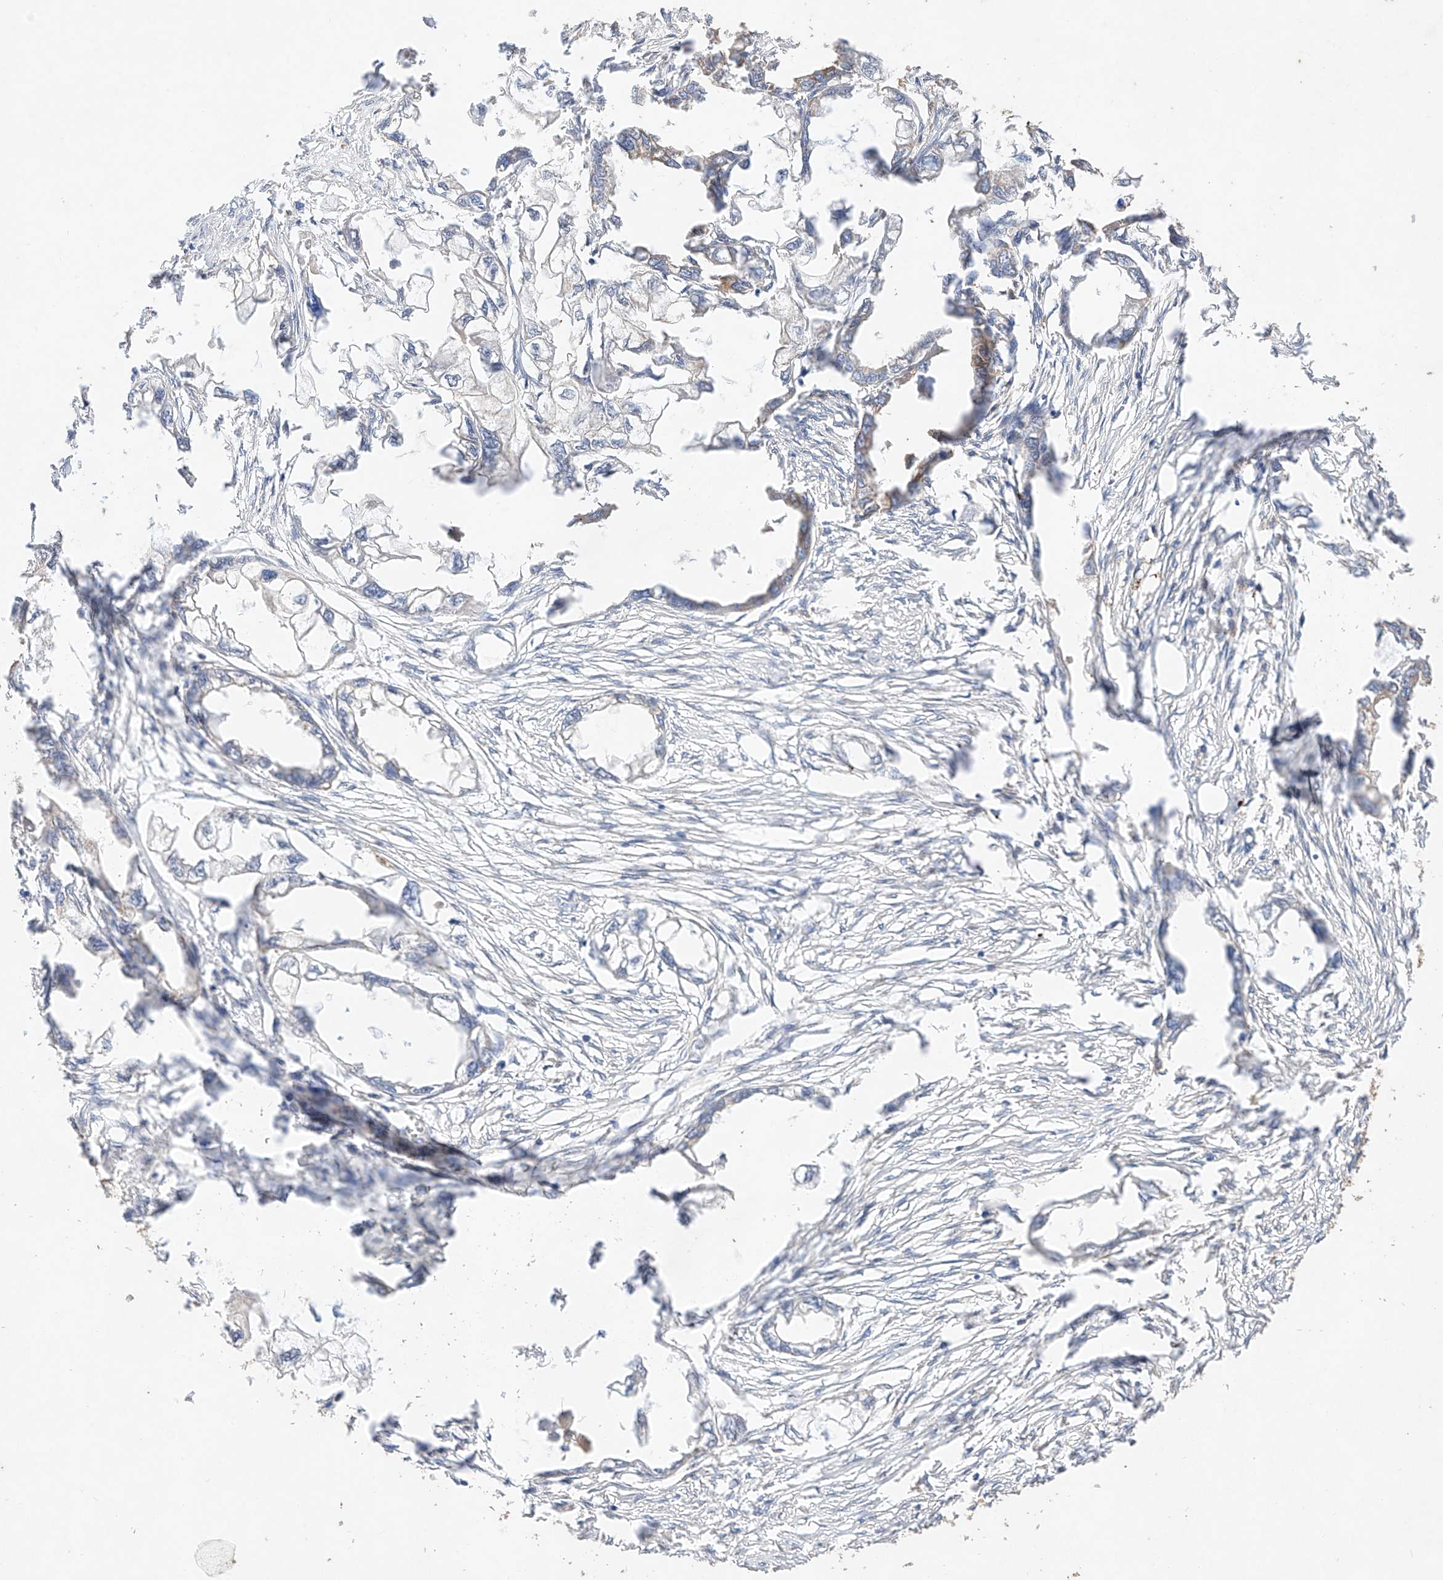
{"staining": {"intensity": "negative", "quantity": "none", "location": "none"}, "tissue": "endometrial cancer", "cell_type": "Tumor cells", "image_type": "cancer", "snomed": [{"axis": "morphology", "description": "Adenocarcinoma, NOS"}, {"axis": "morphology", "description": "Adenocarcinoma, metastatic, NOS"}, {"axis": "topography", "description": "Adipose tissue"}, {"axis": "topography", "description": "Endometrium"}], "caption": "Endometrial adenocarcinoma was stained to show a protein in brown. There is no significant expression in tumor cells.", "gene": "C6orf62", "patient": {"sex": "female", "age": 67}}